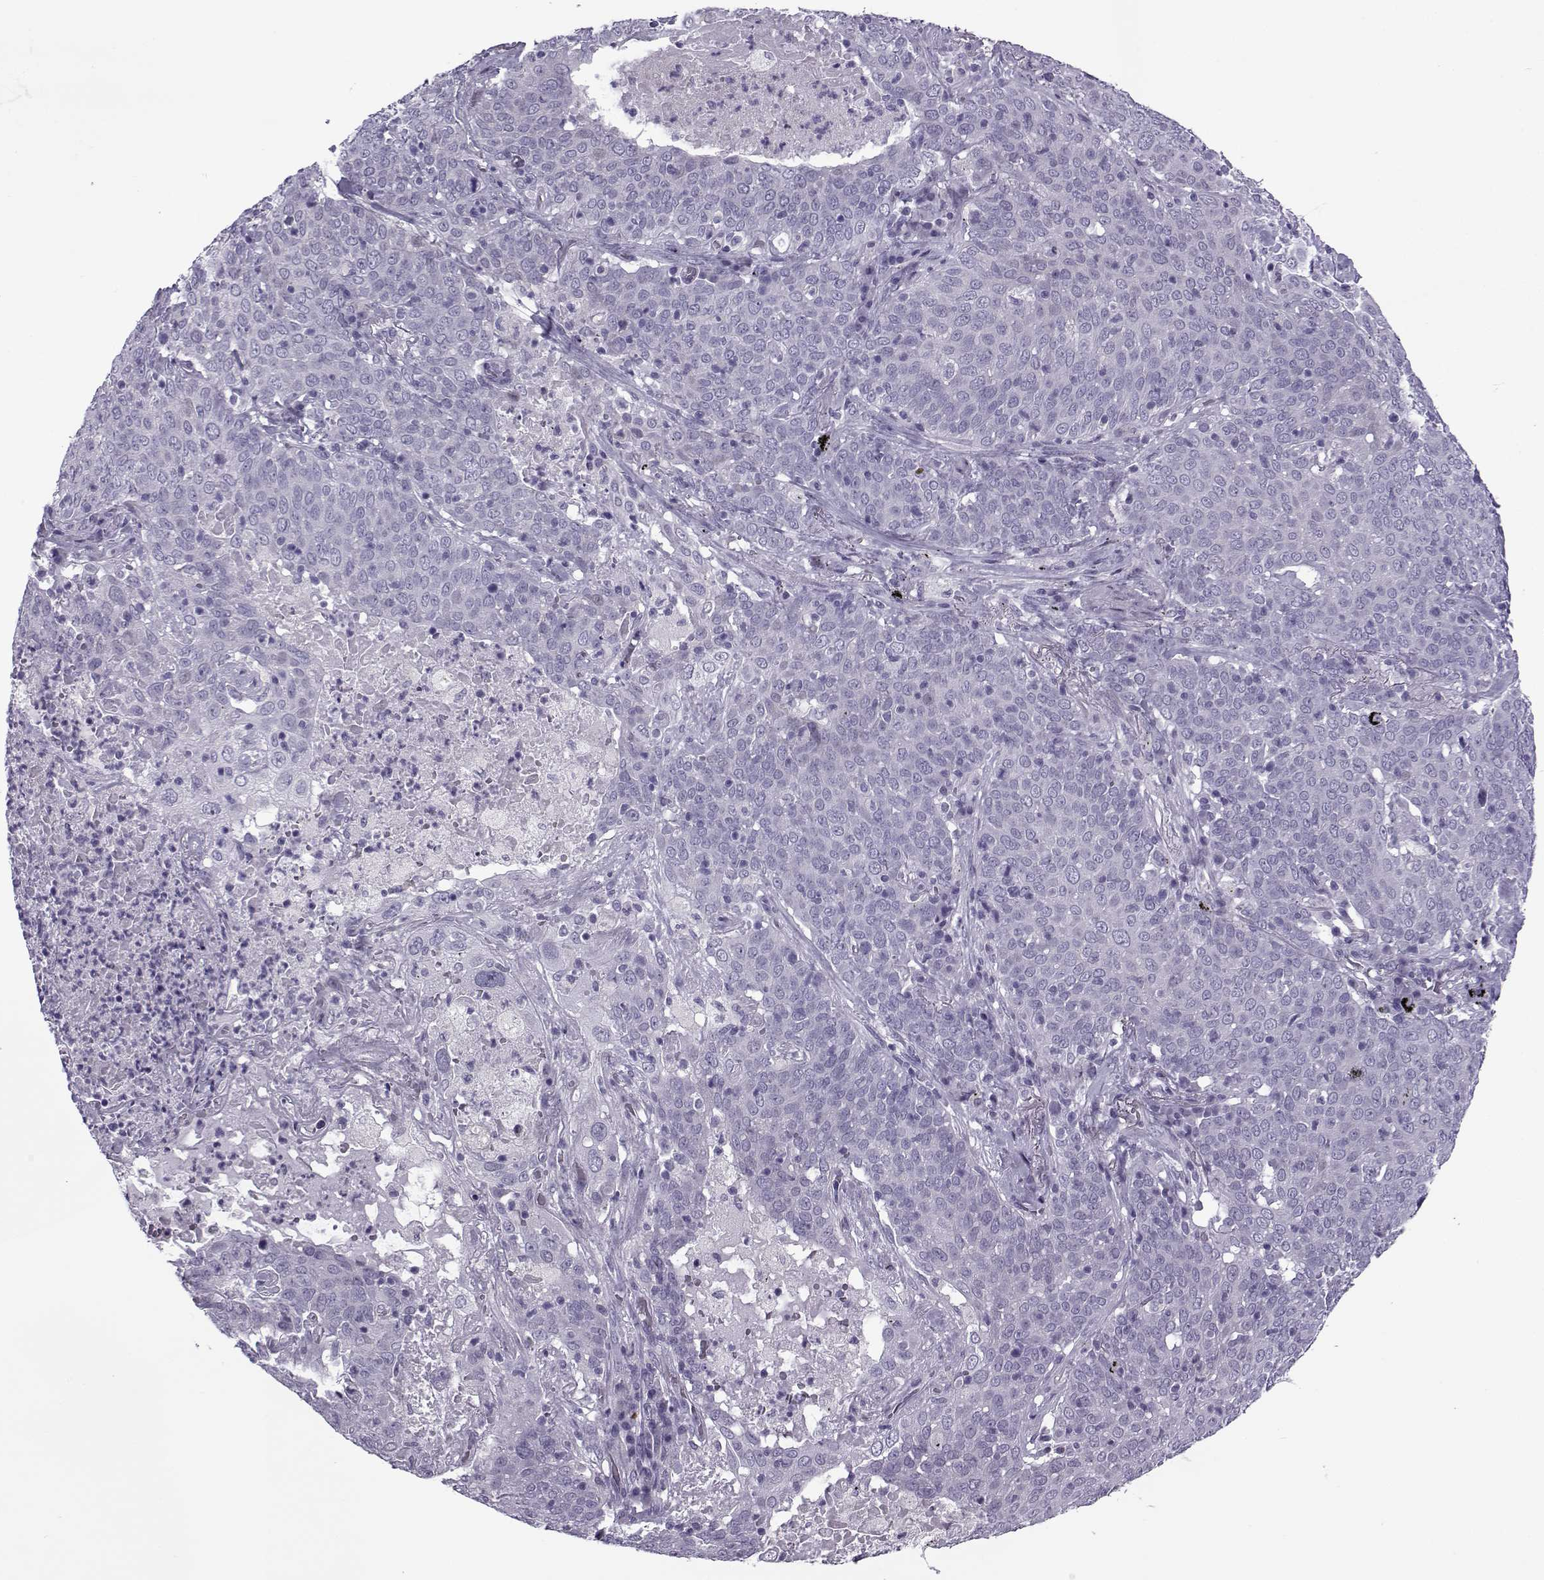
{"staining": {"intensity": "negative", "quantity": "none", "location": "none"}, "tissue": "lung cancer", "cell_type": "Tumor cells", "image_type": "cancer", "snomed": [{"axis": "morphology", "description": "Squamous cell carcinoma, NOS"}, {"axis": "topography", "description": "Lung"}], "caption": "This image is of lung cancer (squamous cell carcinoma) stained with immunohistochemistry (IHC) to label a protein in brown with the nuclei are counter-stained blue. There is no expression in tumor cells. (DAB (3,3'-diaminobenzidine) immunohistochemistry (IHC) with hematoxylin counter stain).", "gene": "OIP5", "patient": {"sex": "male", "age": 82}}